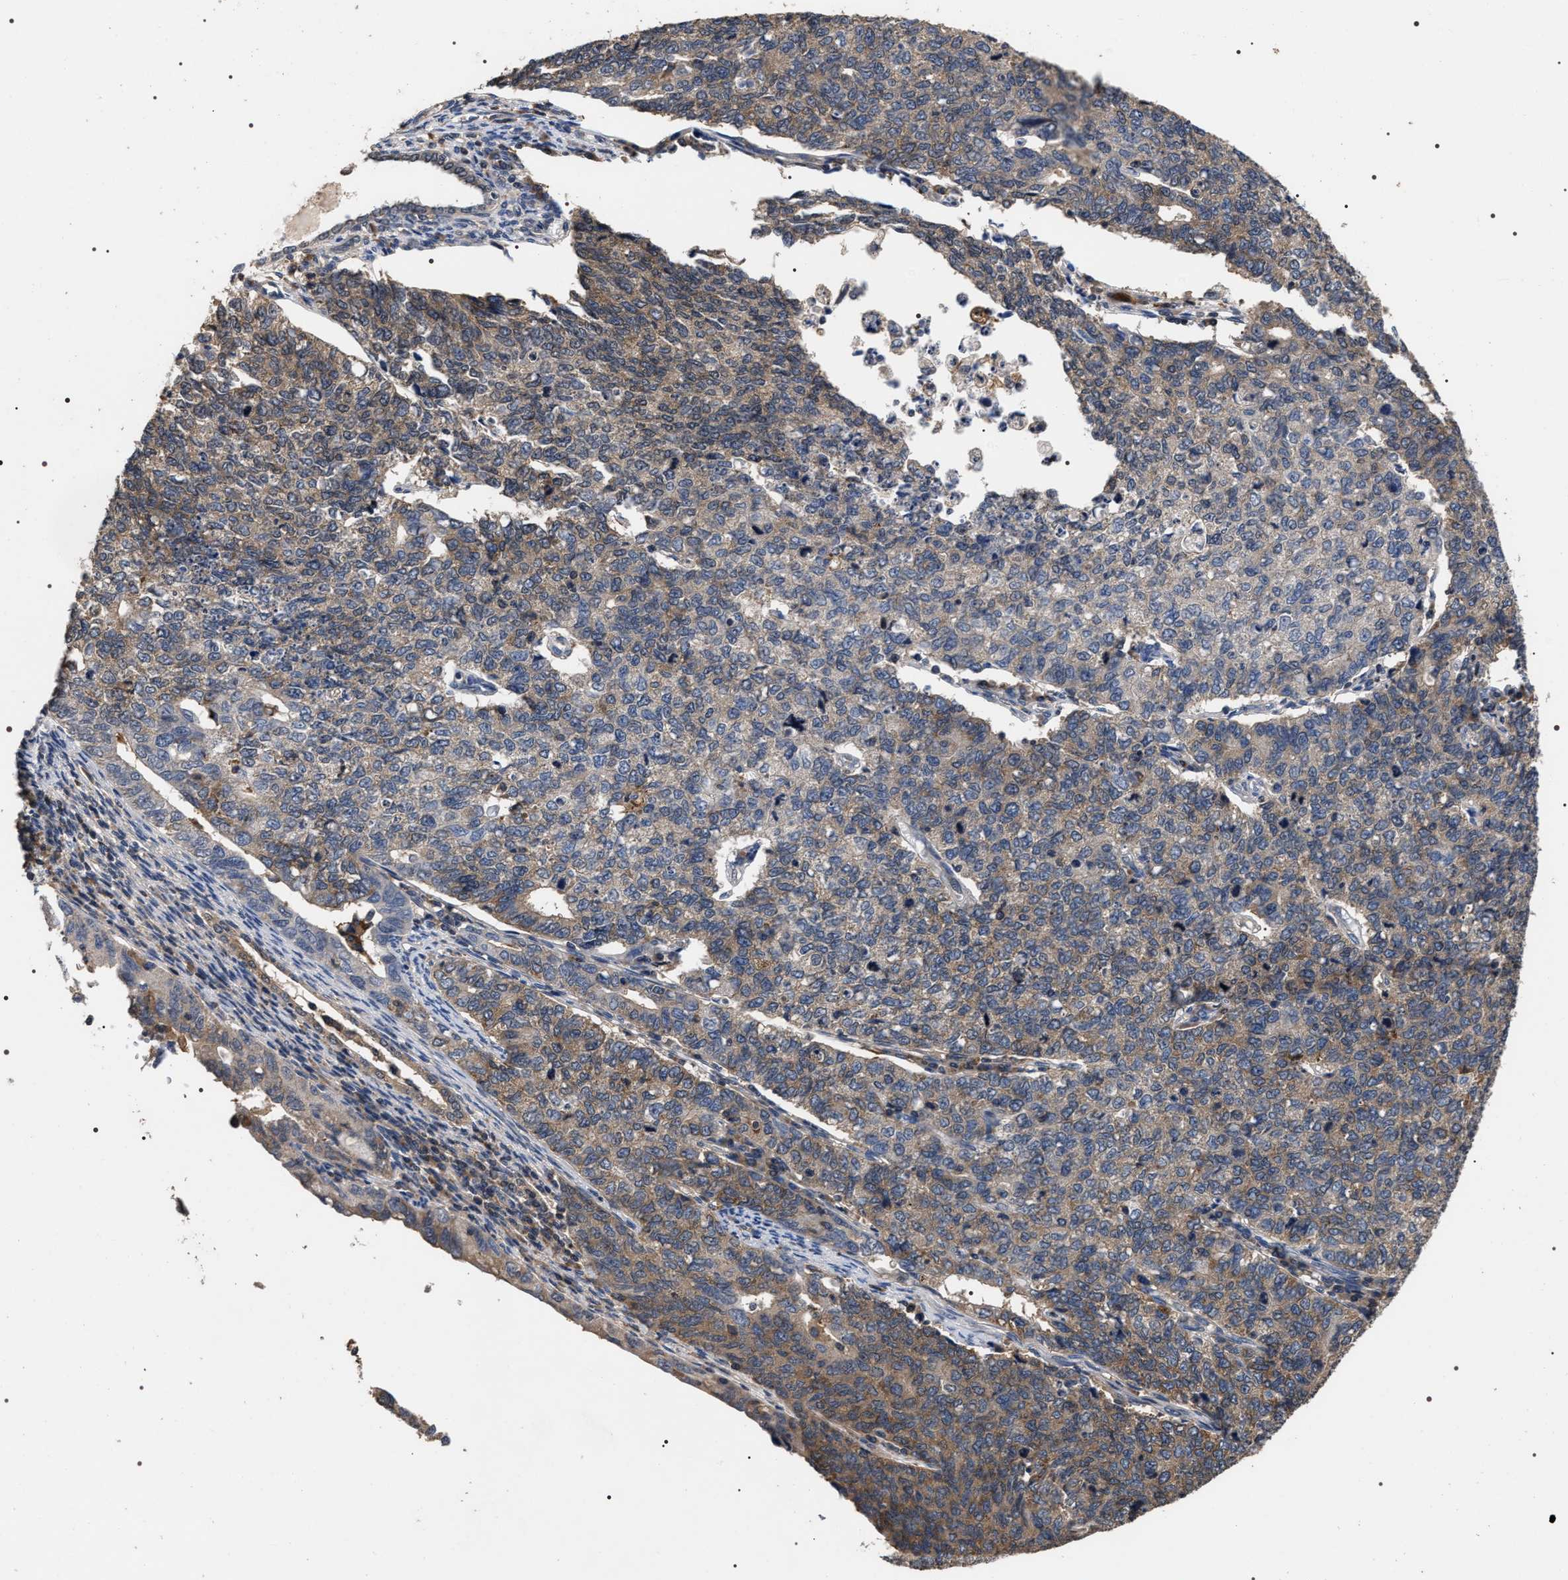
{"staining": {"intensity": "weak", "quantity": "25%-75%", "location": "cytoplasmic/membranous"}, "tissue": "cervical cancer", "cell_type": "Tumor cells", "image_type": "cancer", "snomed": [{"axis": "morphology", "description": "Squamous cell carcinoma, NOS"}, {"axis": "topography", "description": "Cervix"}], "caption": "Immunohistochemical staining of human cervical cancer (squamous cell carcinoma) reveals low levels of weak cytoplasmic/membranous protein positivity in about 25%-75% of tumor cells.", "gene": "UPF3A", "patient": {"sex": "female", "age": 63}}